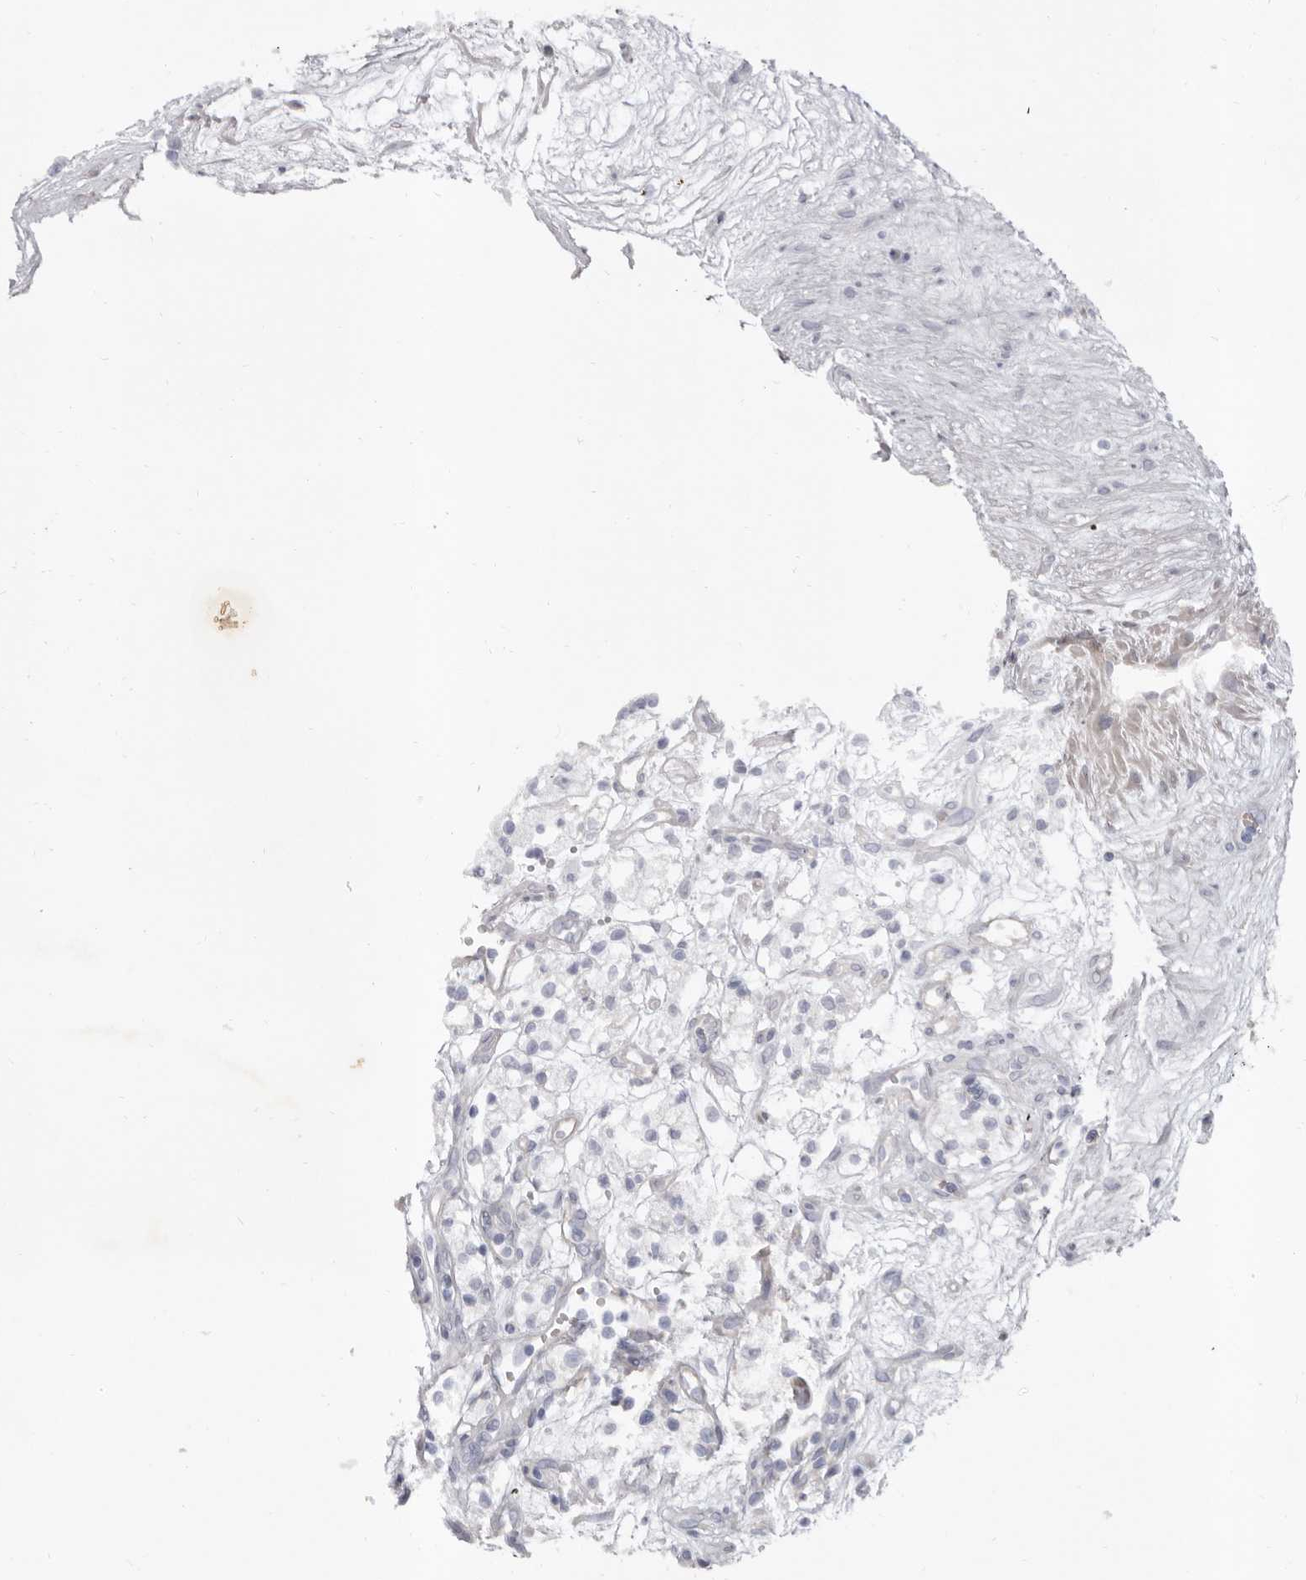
{"staining": {"intensity": "negative", "quantity": "none", "location": "none"}, "tissue": "renal cancer", "cell_type": "Tumor cells", "image_type": "cancer", "snomed": [{"axis": "morphology", "description": "Adenocarcinoma, NOS"}, {"axis": "topography", "description": "Kidney"}], "caption": "An immunohistochemistry (IHC) image of renal cancer is shown. There is no staining in tumor cells of renal cancer. The staining is performed using DAB brown chromogen with nuclei counter-stained in using hematoxylin.", "gene": "SPTA1", "patient": {"sex": "male", "age": 59}}